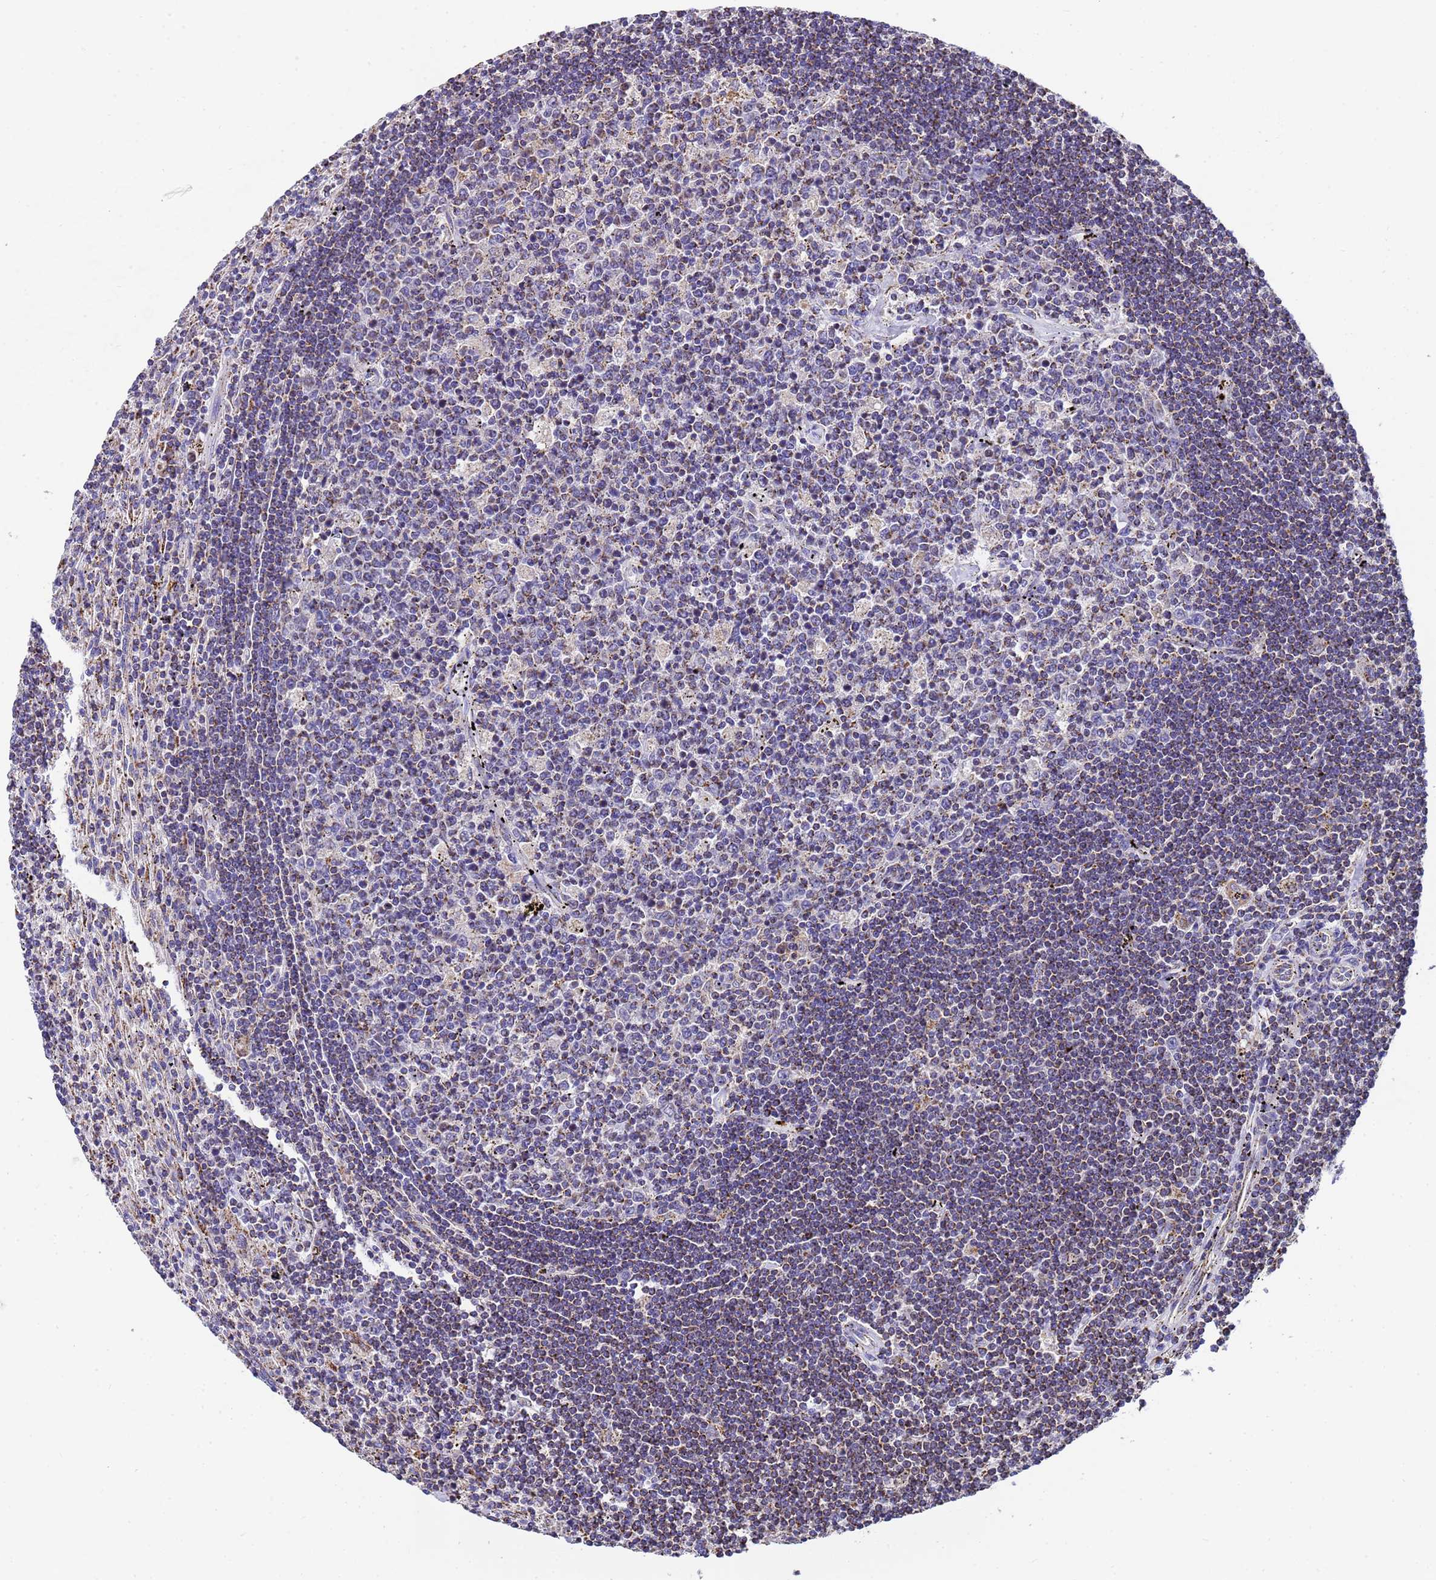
{"staining": {"intensity": "moderate", "quantity": "25%-75%", "location": "cytoplasmic/membranous"}, "tissue": "lymphoma", "cell_type": "Tumor cells", "image_type": "cancer", "snomed": [{"axis": "morphology", "description": "Malignant lymphoma, non-Hodgkin's type, Low grade"}, {"axis": "topography", "description": "Spleen"}], "caption": "Tumor cells show moderate cytoplasmic/membranous expression in about 25%-75% of cells in lymphoma. Immunohistochemistry stains the protein in brown and the nuclei are stained blue.", "gene": "MRPS12", "patient": {"sex": "male", "age": 76}}